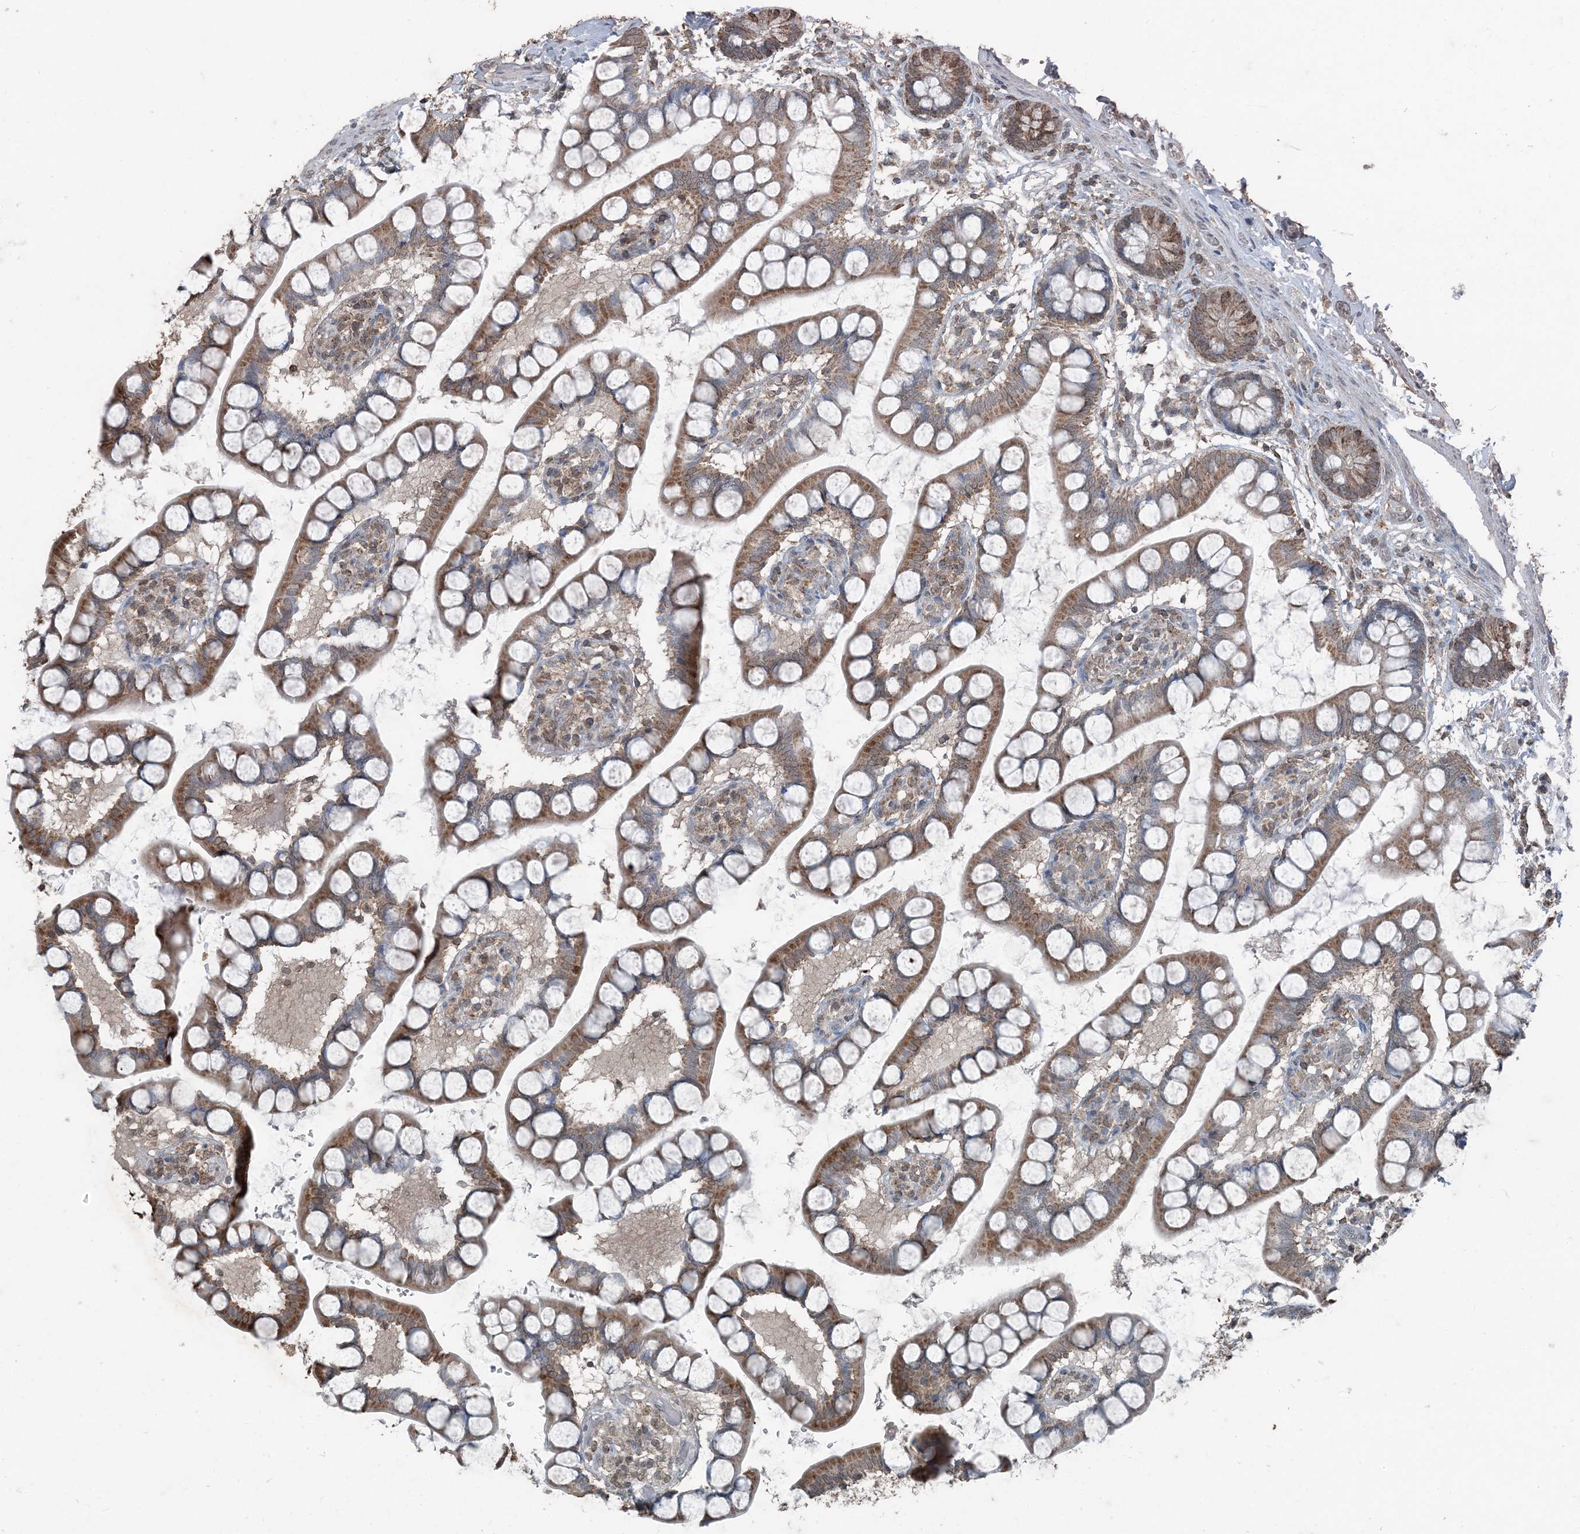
{"staining": {"intensity": "moderate", "quantity": ">75%", "location": "cytoplasmic/membranous"}, "tissue": "small intestine", "cell_type": "Glandular cells", "image_type": "normal", "snomed": [{"axis": "morphology", "description": "Normal tissue, NOS"}, {"axis": "topography", "description": "Small intestine"}], "caption": "There is medium levels of moderate cytoplasmic/membranous positivity in glandular cells of normal small intestine, as demonstrated by immunohistochemical staining (brown color).", "gene": "GNL1", "patient": {"sex": "male", "age": 52}}